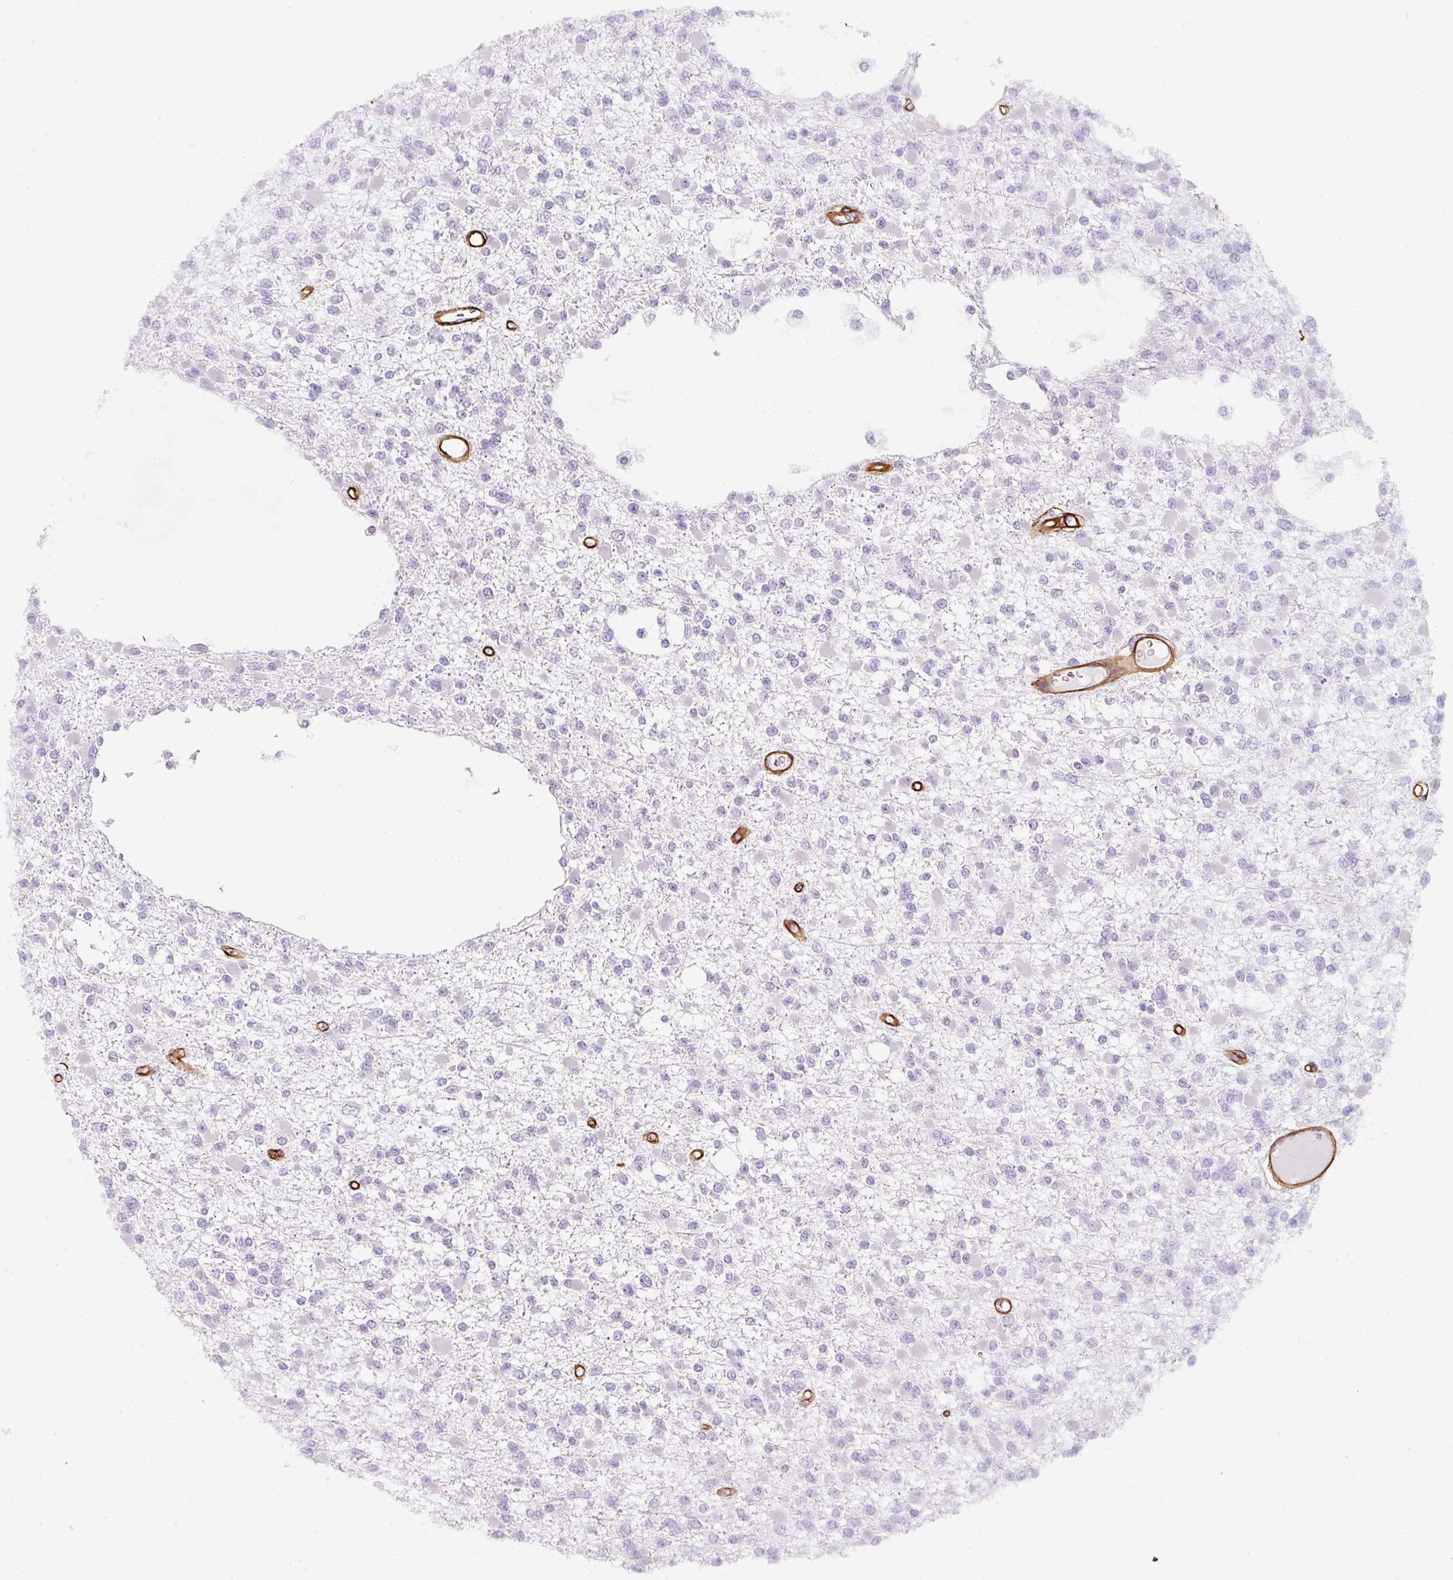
{"staining": {"intensity": "negative", "quantity": "none", "location": "none"}, "tissue": "glioma", "cell_type": "Tumor cells", "image_type": "cancer", "snomed": [{"axis": "morphology", "description": "Glioma, malignant, Low grade"}, {"axis": "topography", "description": "Brain"}], "caption": "A high-resolution photomicrograph shows immunohistochemistry staining of glioma, which demonstrates no significant expression in tumor cells.", "gene": "LOXL4", "patient": {"sex": "female", "age": 22}}